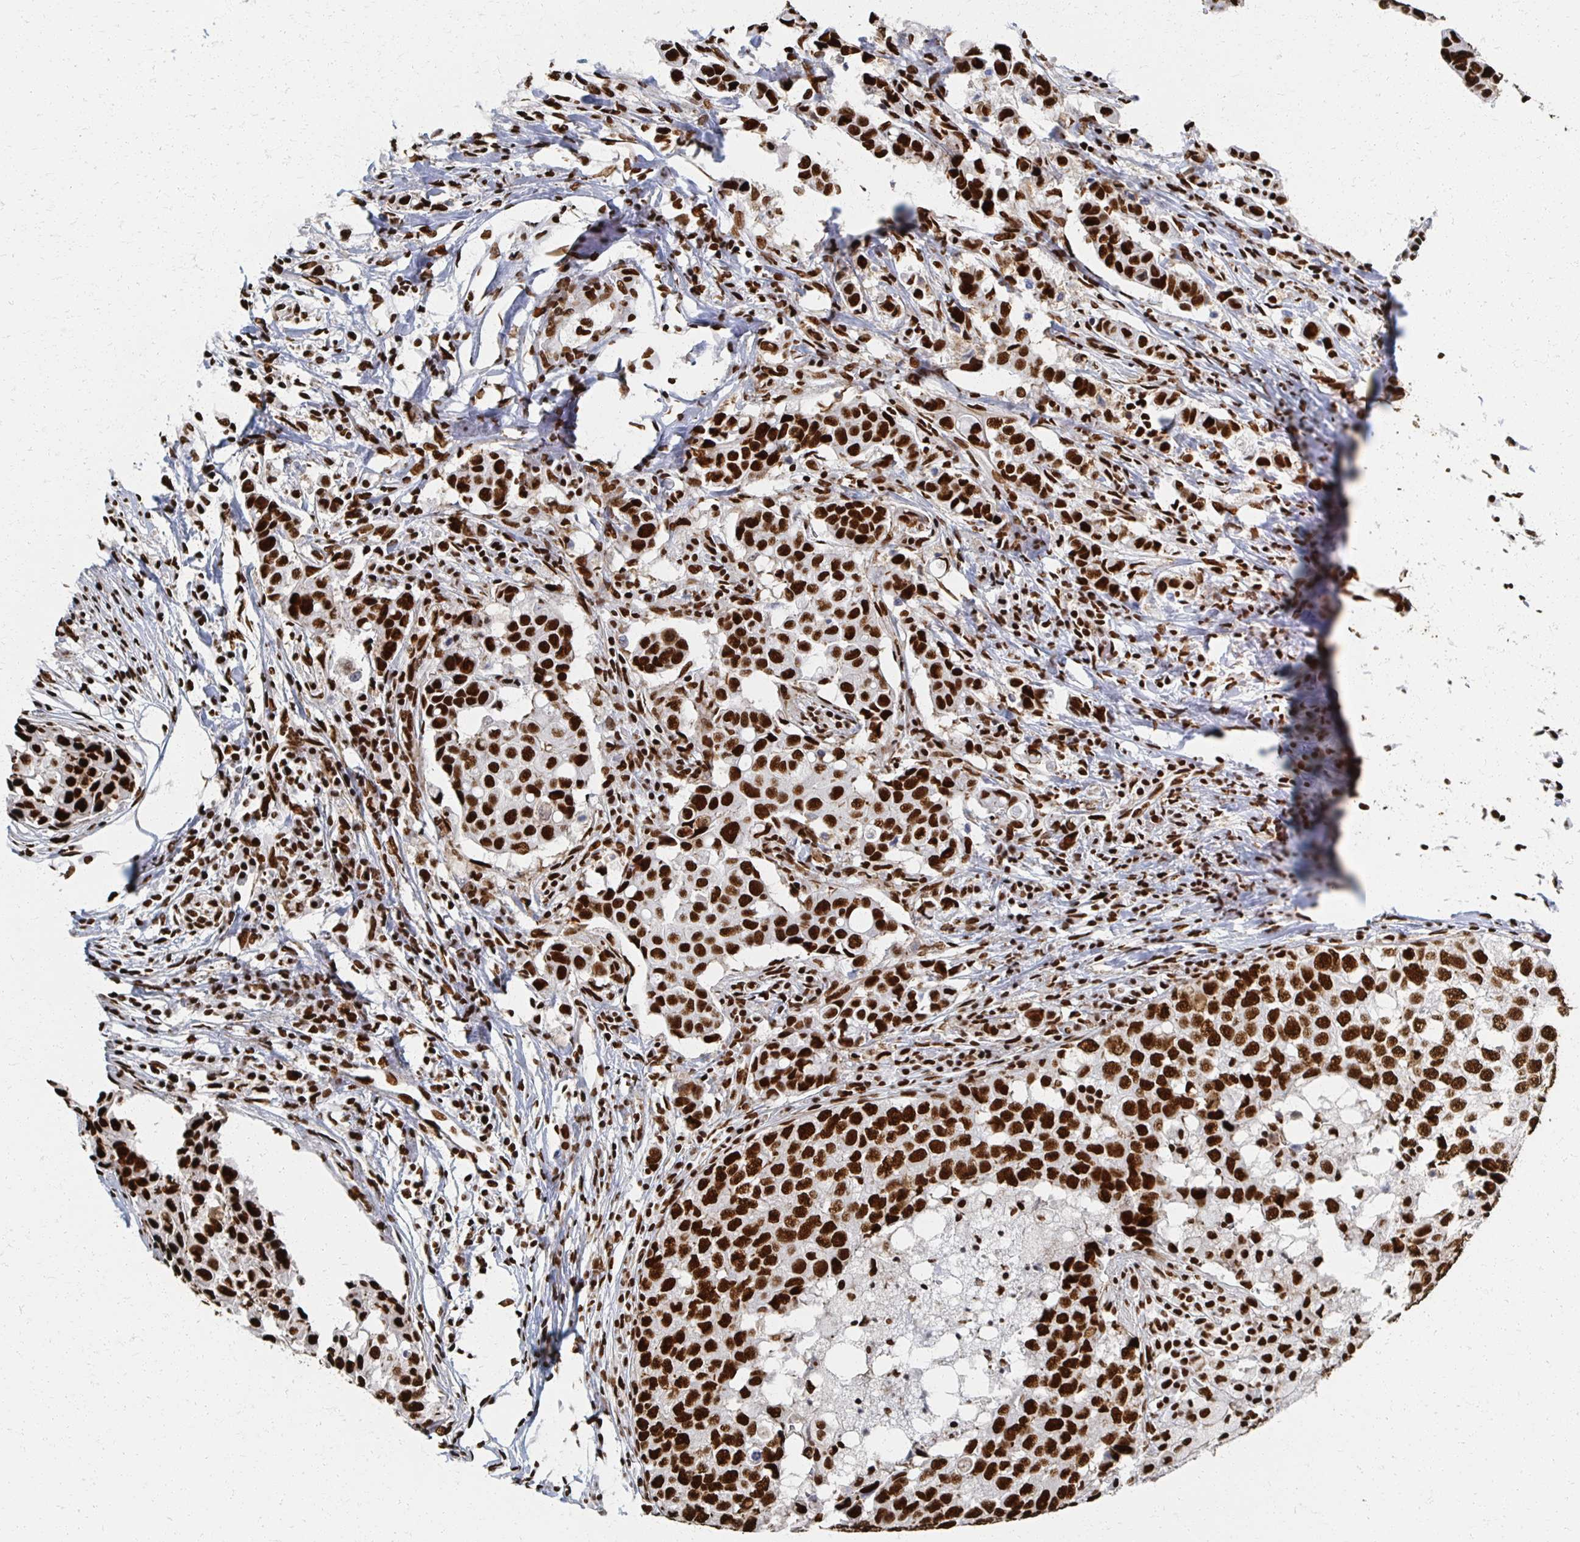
{"staining": {"intensity": "strong", "quantity": ">75%", "location": "nuclear"}, "tissue": "breast cancer", "cell_type": "Tumor cells", "image_type": "cancer", "snomed": [{"axis": "morphology", "description": "Duct carcinoma"}, {"axis": "topography", "description": "Breast"}], "caption": "Strong nuclear protein expression is identified in about >75% of tumor cells in invasive ductal carcinoma (breast).", "gene": "RBBP7", "patient": {"sex": "female", "age": 27}}